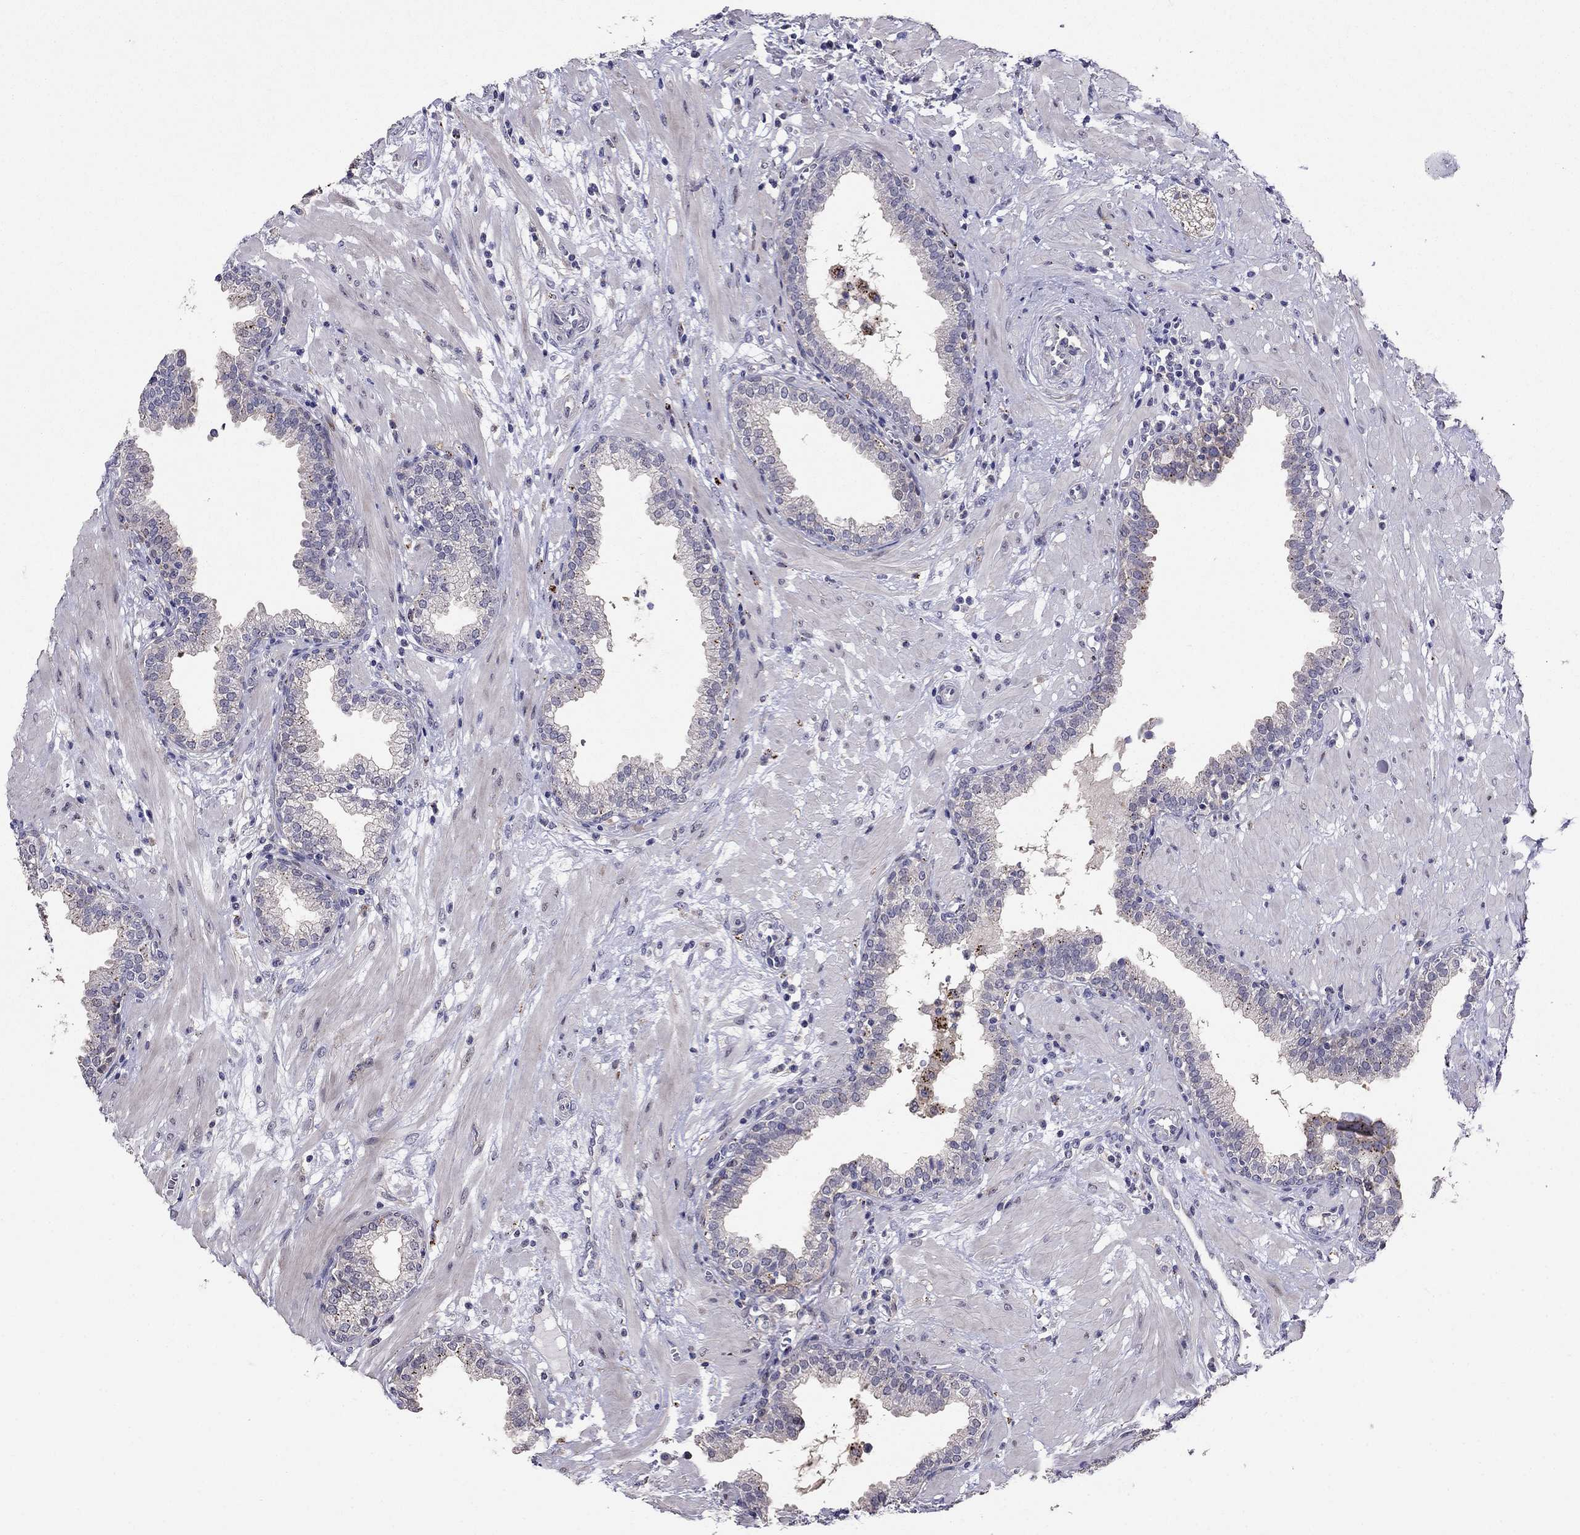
{"staining": {"intensity": "negative", "quantity": "none", "location": "none"}, "tissue": "prostate", "cell_type": "Glandular cells", "image_type": "normal", "snomed": [{"axis": "morphology", "description": "Normal tissue, NOS"}, {"axis": "topography", "description": "Prostate"}], "caption": "Image shows no significant protein staining in glandular cells of normal prostate. (DAB (3,3'-diaminobenzidine) immunohistochemistry visualized using brightfield microscopy, high magnification).", "gene": "MAGEB4", "patient": {"sex": "male", "age": 64}}